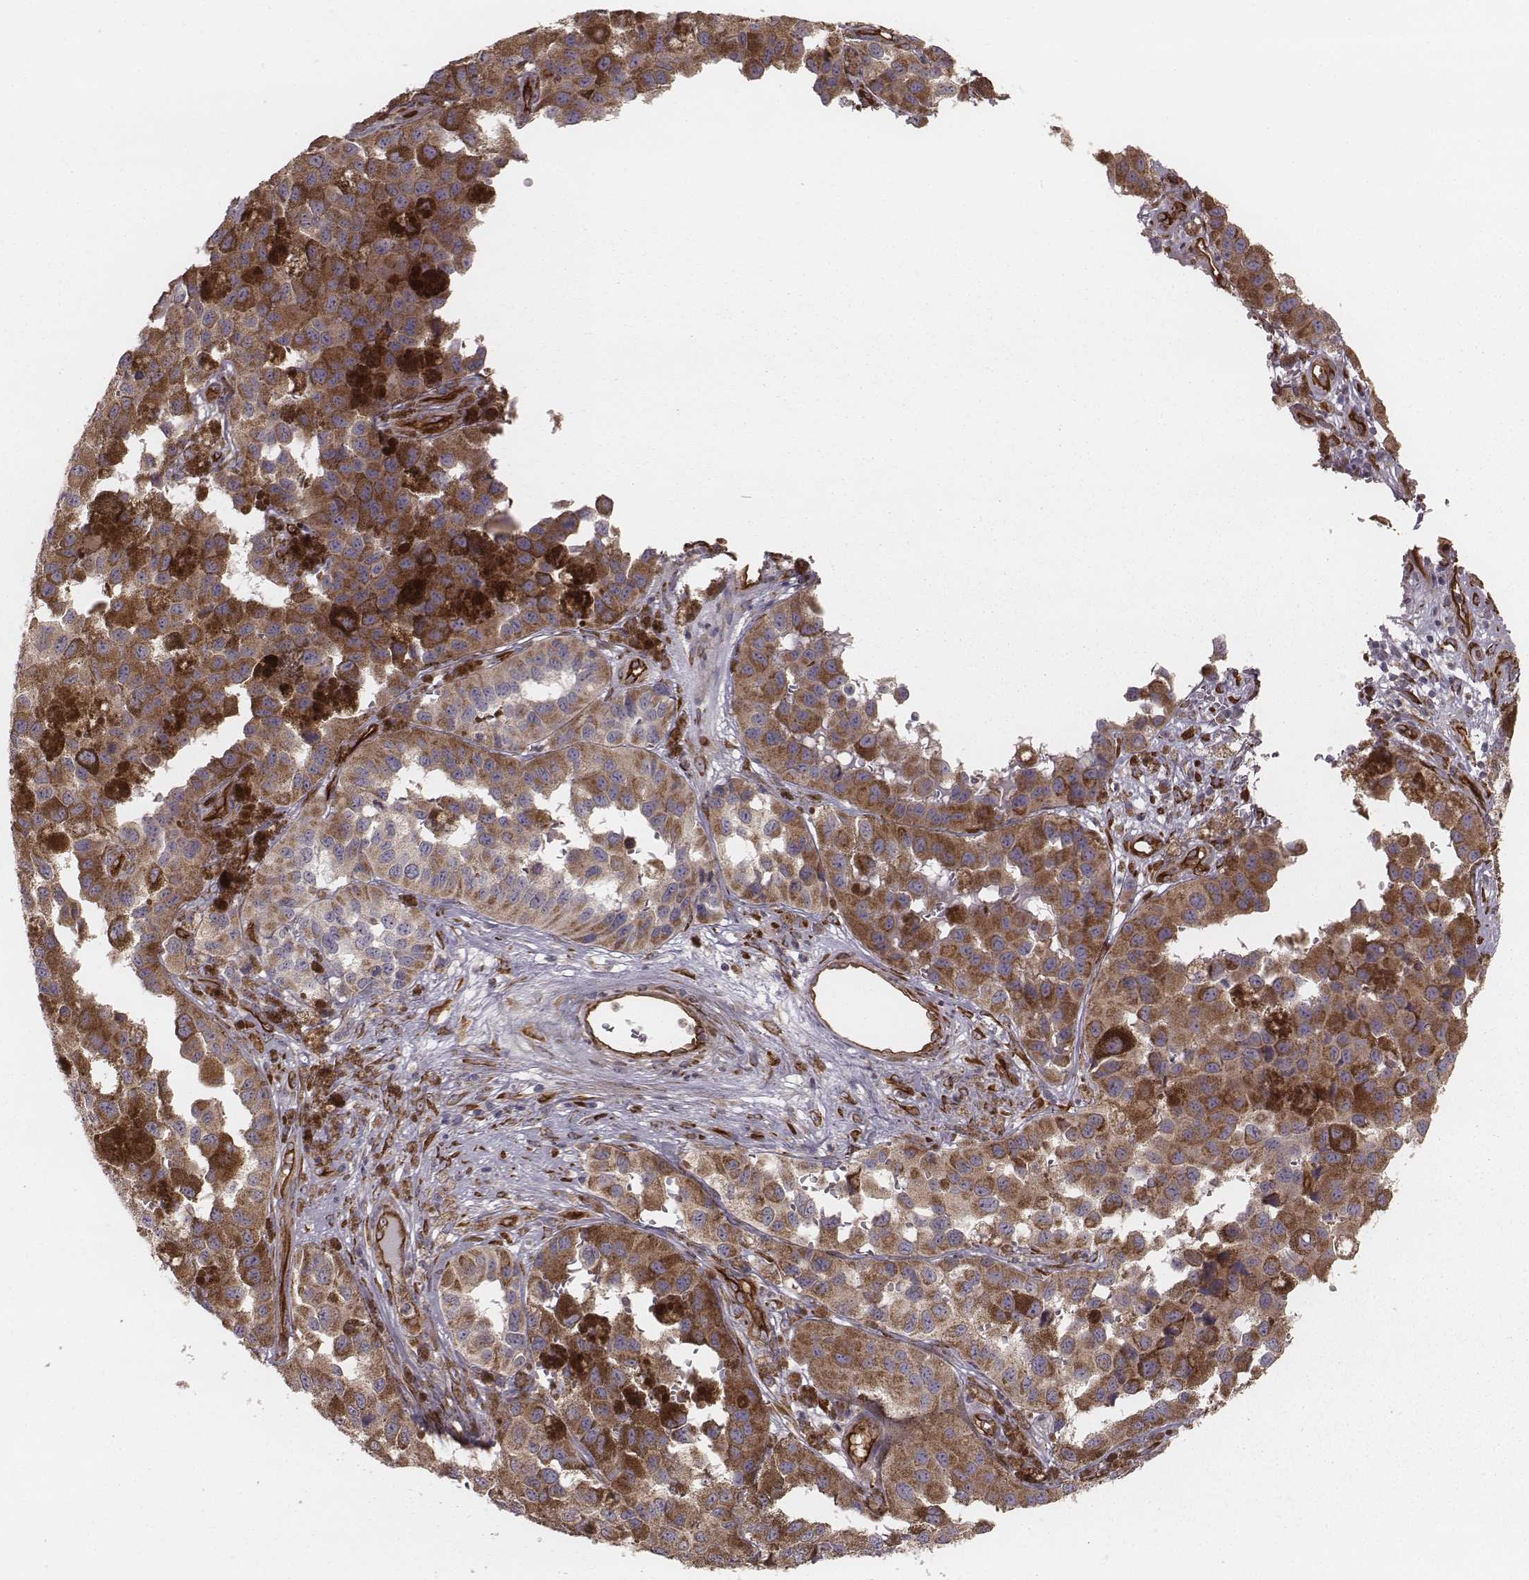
{"staining": {"intensity": "moderate", "quantity": "25%-75%", "location": "cytoplasmic/membranous"}, "tissue": "melanoma", "cell_type": "Tumor cells", "image_type": "cancer", "snomed": [{"axis": "morphology", "description": "Malignant melanoma, NOS"}, {"axis": "topography", "description": "Skin"}], "caption": "Melanoma was stained to show a protein in brown. There is medium levels of moderate cytoplasmic/membranous positivity in about 25%-75% of tumor cells.", "gene": "PALMD", "patient": {"sex": "female", "age": 58}}